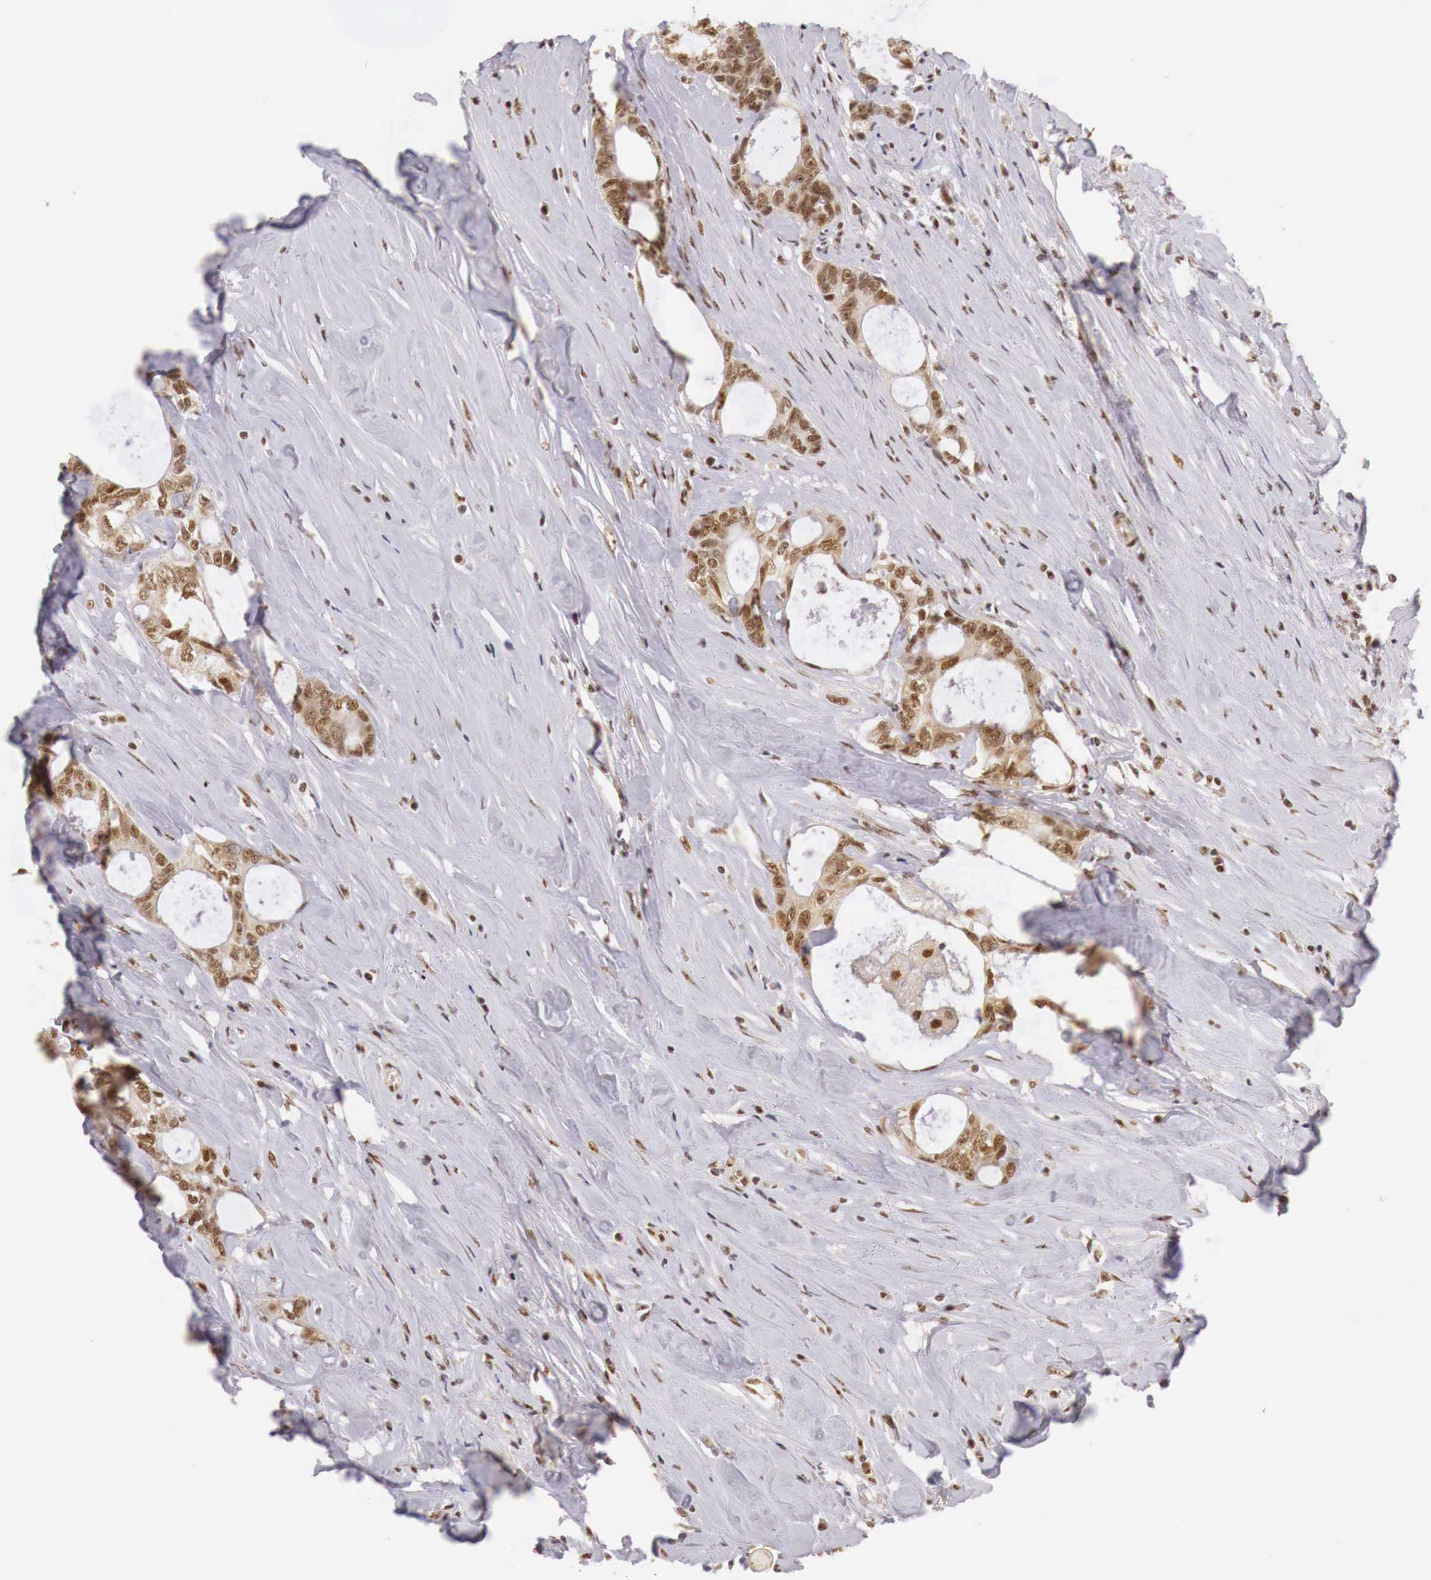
{"staining": {"intensity": "moderate", "quantity": ">75%", "location": "cytoplasmic/membranous,nuclear"}, "tissue": "colorectal cancer", "cell_type": "Tumor cells", "image_type": "cancer", "snomed": [{"axis": "morphology", "description": "Adenocarcinoma, NOS"}, {"axis": "topography", "description": "Rectum"}], "caption": "The histopathology image shows a brown stain indicating the presence of a protein in the cytoplasmic/membranous and nuclear of tumor cells in colorectal cancer.", "gene": "GPKOW", "patient": {"sex": "female", "age": 57}}